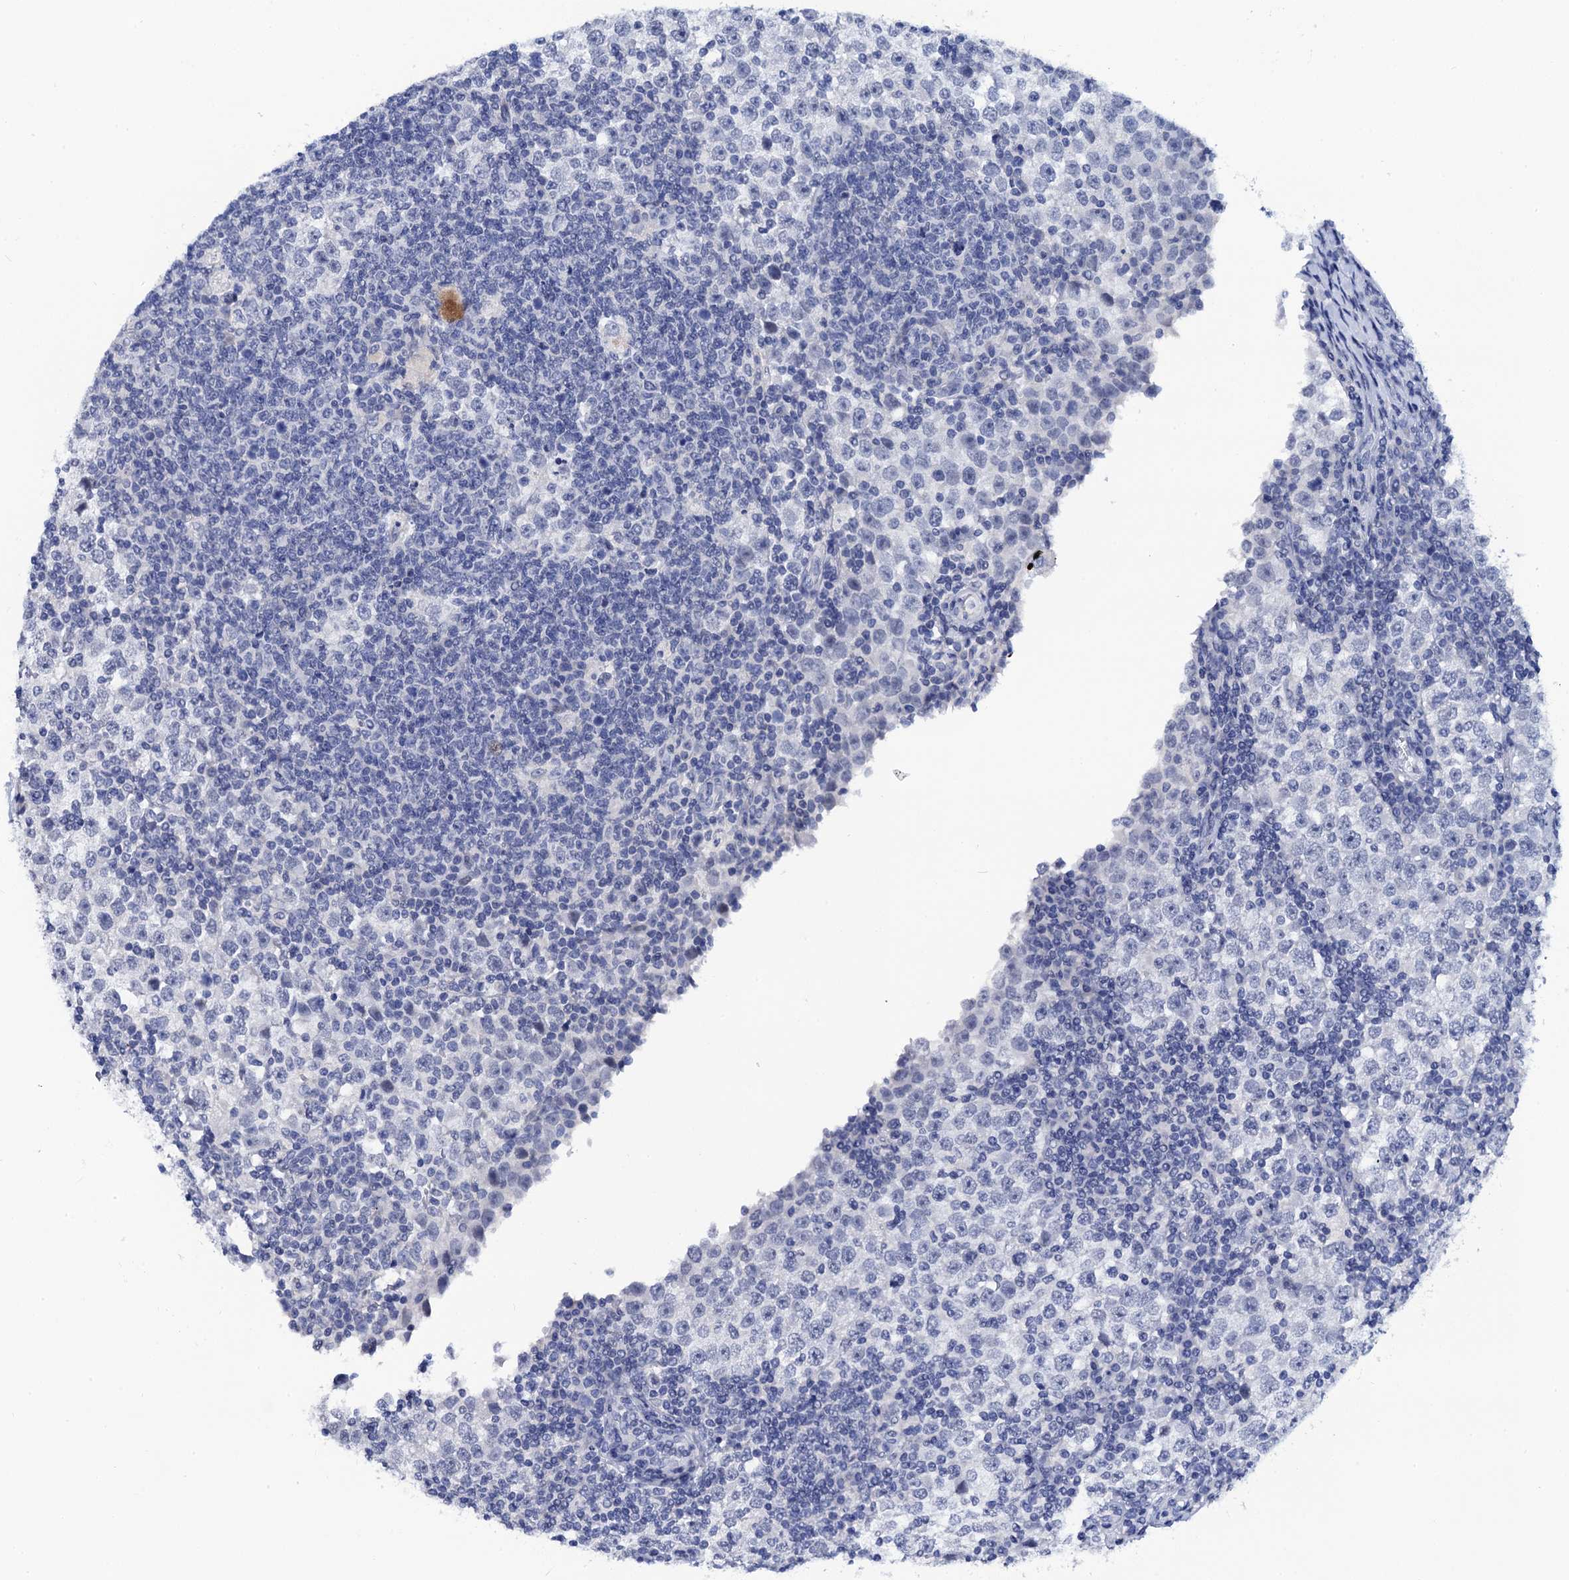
{"staining": {"intensity": "negative", "quantity": "none", "location": "none"}, "tissue": "testis cancer", "cell_type": "Tumor cells", "image_type": "cancer", "snomed": [{"axis": "morphology", "description": "Seminoma, NOS"}, {"axis": "topography", "description": "Testis"}], "caption": "An immunohistochemistry (IHC) histopathology image of seminoma (testis) is shown. There is no staining in tumor cells of seminoma (testis). The staining was performed using DAB (3,3'-diaminobenzidine) to visualize the protein expression in brown, while the nuclei were stained in blue with hematoxylin (Magnification: 20x).", "gene": "LYPD3", "patient": {"sex": "male", "age": 65}}